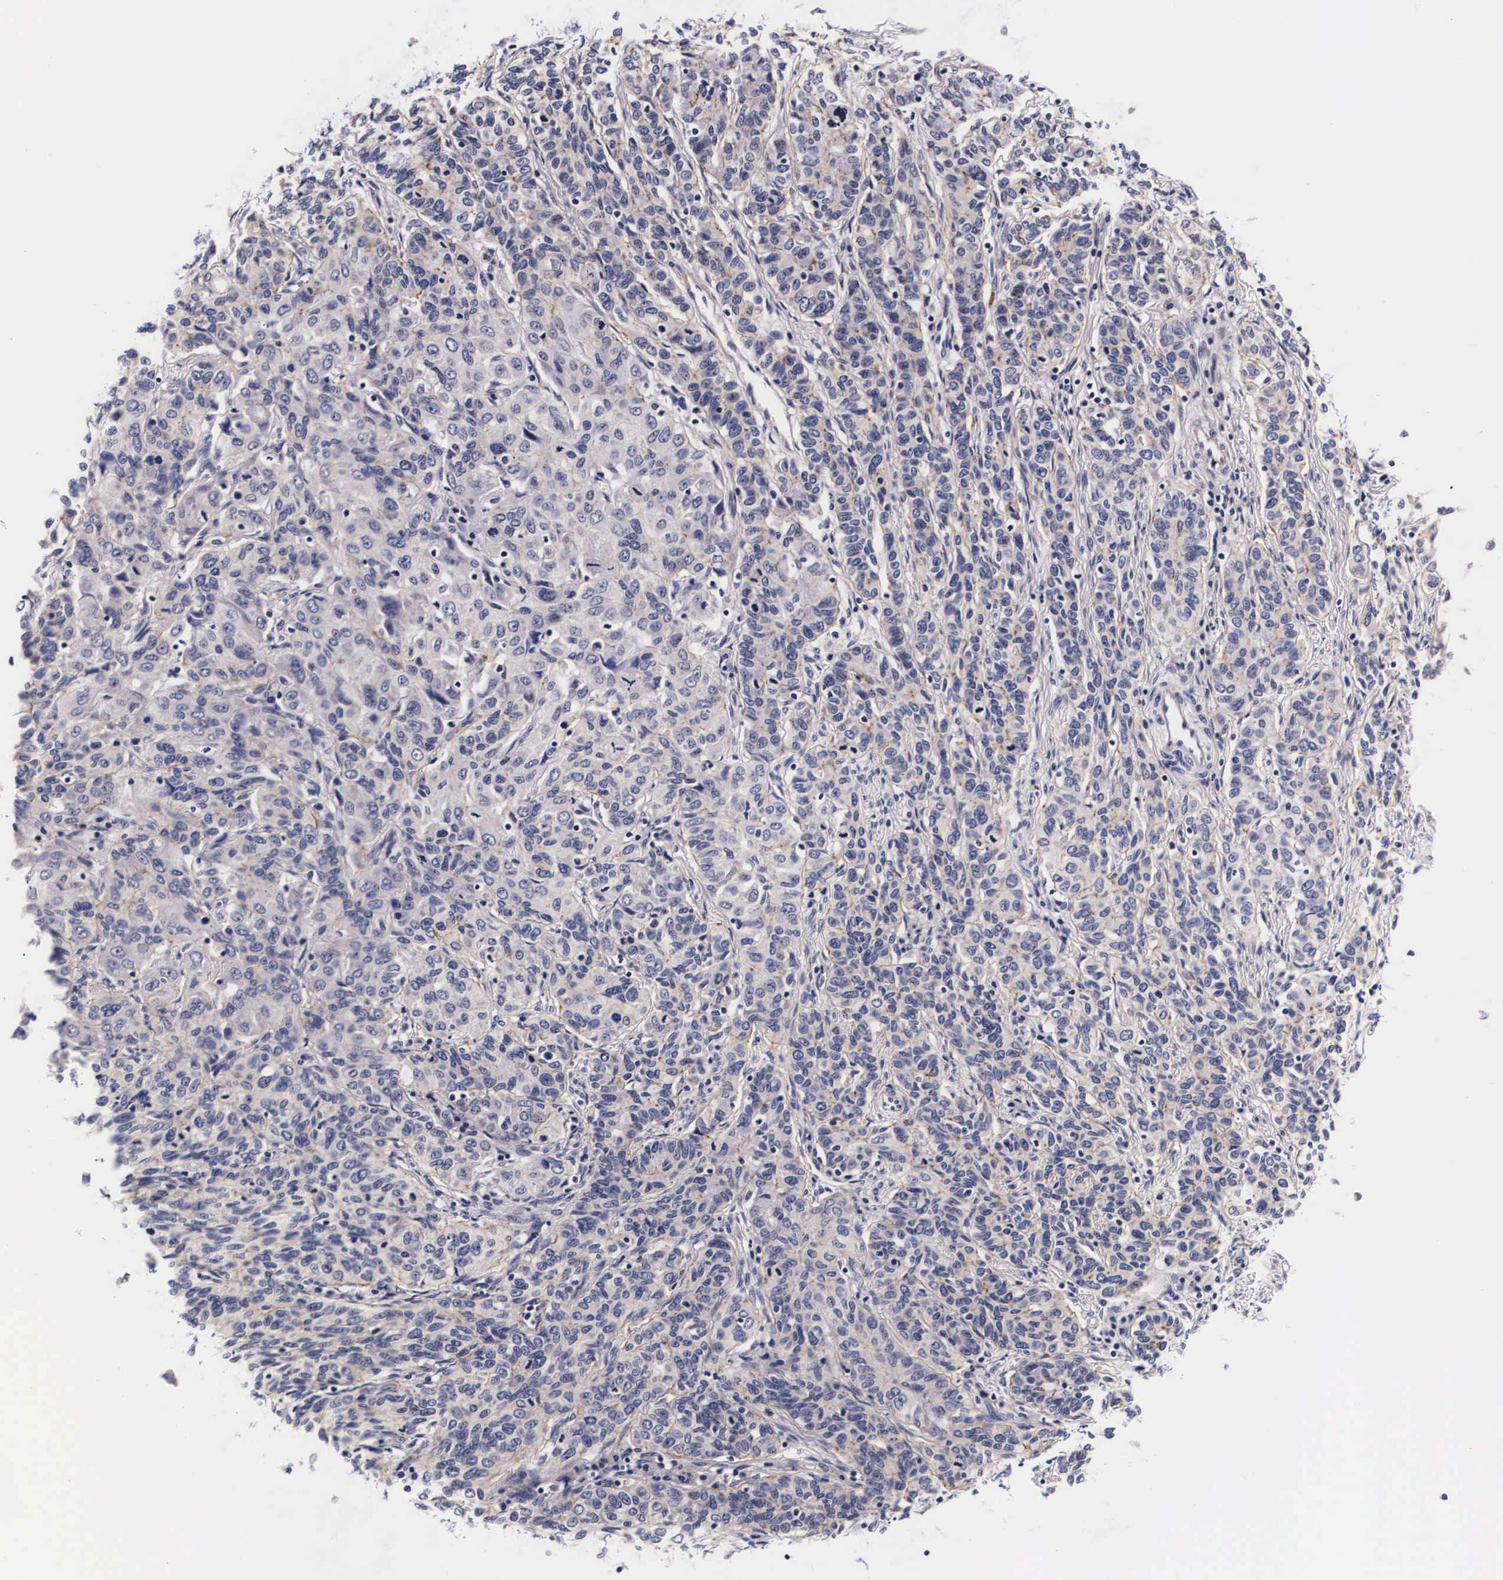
{"staining": {"intensity": "negative", "quantity": "none", "location": "none"}, "tissue": "cervical cancer", "cell_type": "Tumor cells", "image_type": "cancer", "snomed": [{"axis": "morphology", "description": "Squamous cell carcinoma, NOS"}, {"axis": "topography", "description": "Cervix"}], "caption": "Immunohistochemistry (IHC) photomicrograph of human cervical cancer (squamous cell carcinoma) stained for a protein (brown), which displays no staining in tumor cells.", "gene": "PHETA2", "patient": {"sex": "female", "age": 38}}